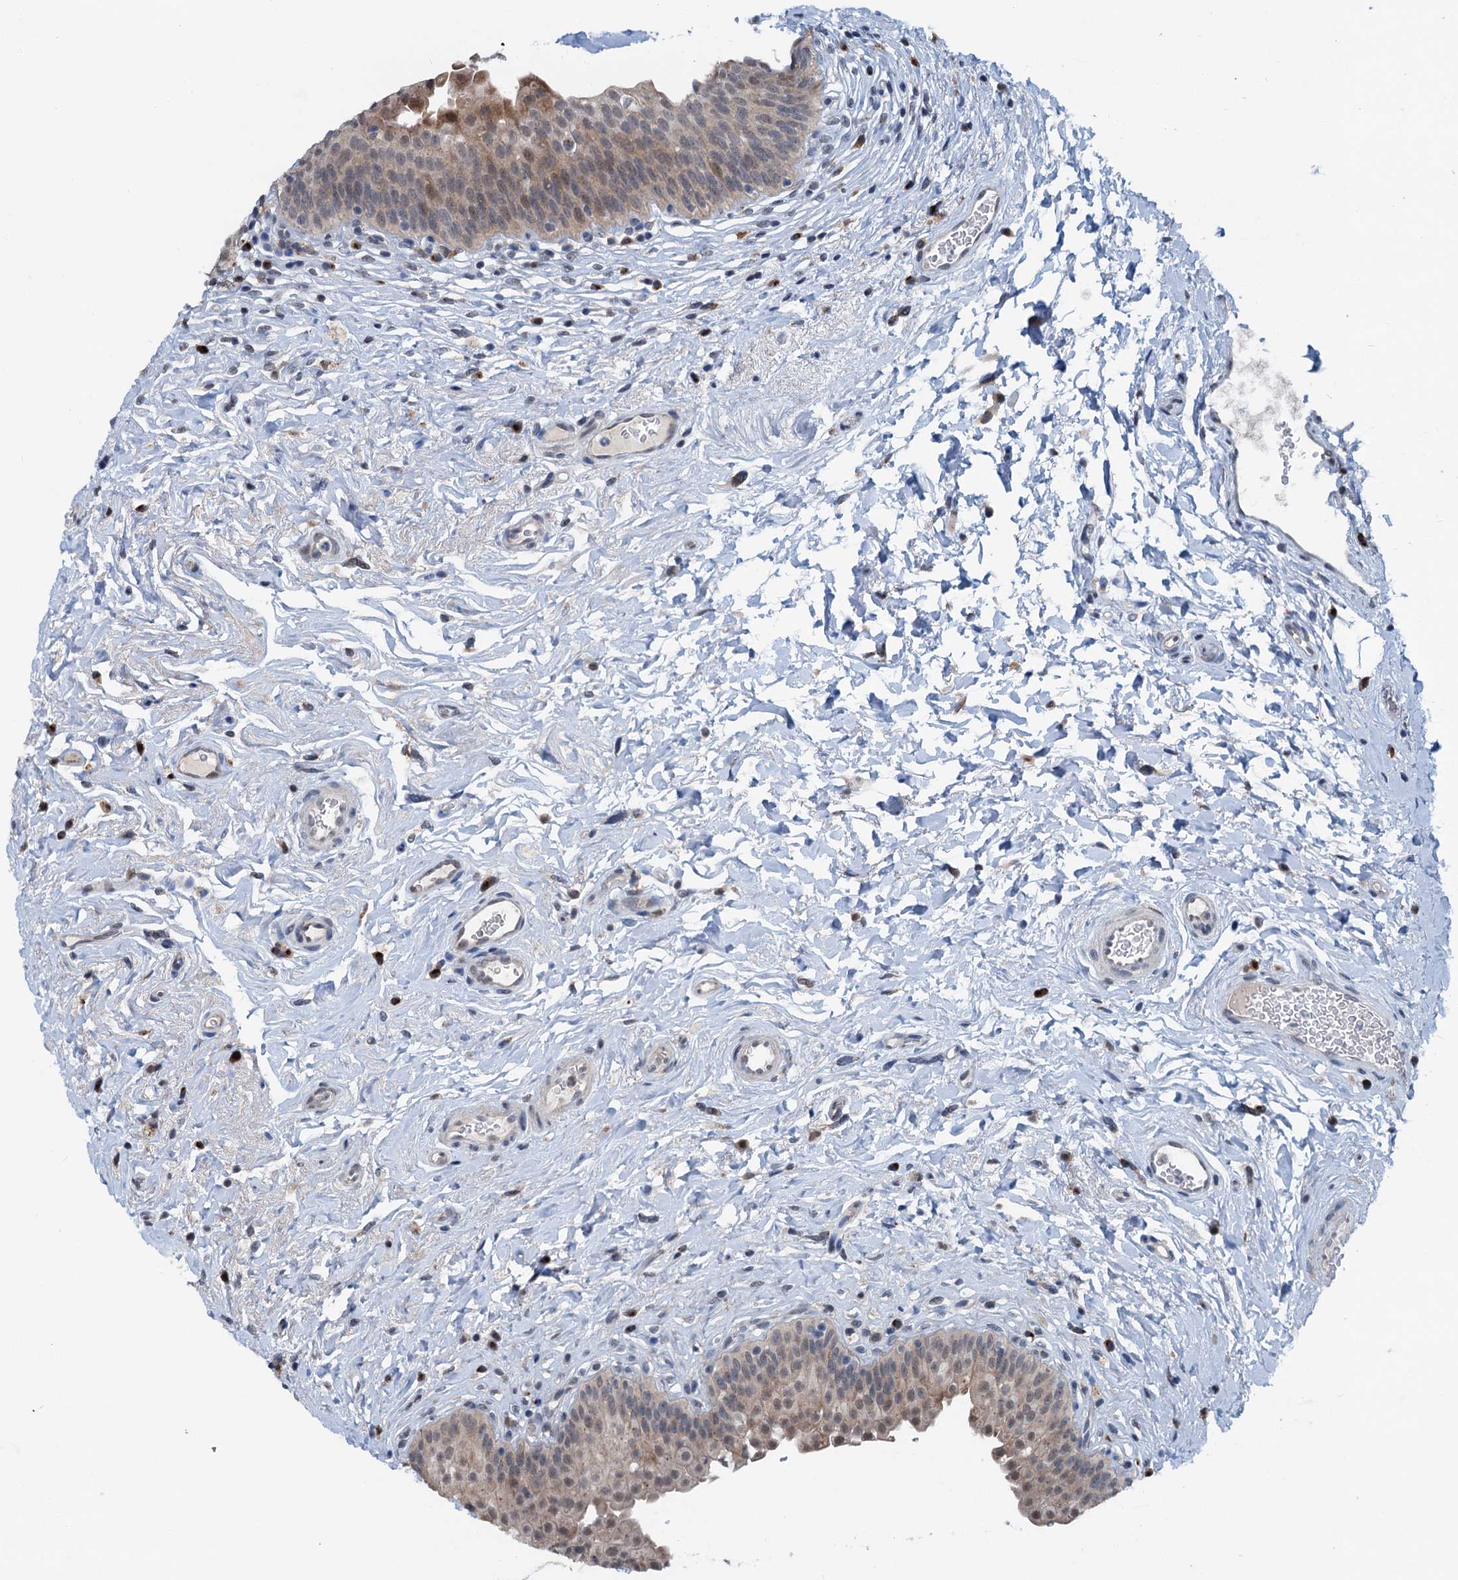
{"staining": {"intensity": "moderate", "quantity": "<25%", "location": "cytoplasmic/membranous,nuclear"}, "tissue": "urinary bladder", "cell_type": "Urothelial cells", "image_type": "normal", "snomed": [{"axis": "morphology", "description": "Normal tissue, NOS"}, {"axis": "topography", "description": "Urinary bladder"}], "caption": "Urinary bladder stained with a brown dye demonstrates moderate cytoplasmic/membranous,nuclear positive staining in approximately <25% of urothelial cells.", "gene": "SHLD1", "patient": {"sex": "male", "age": 83}}